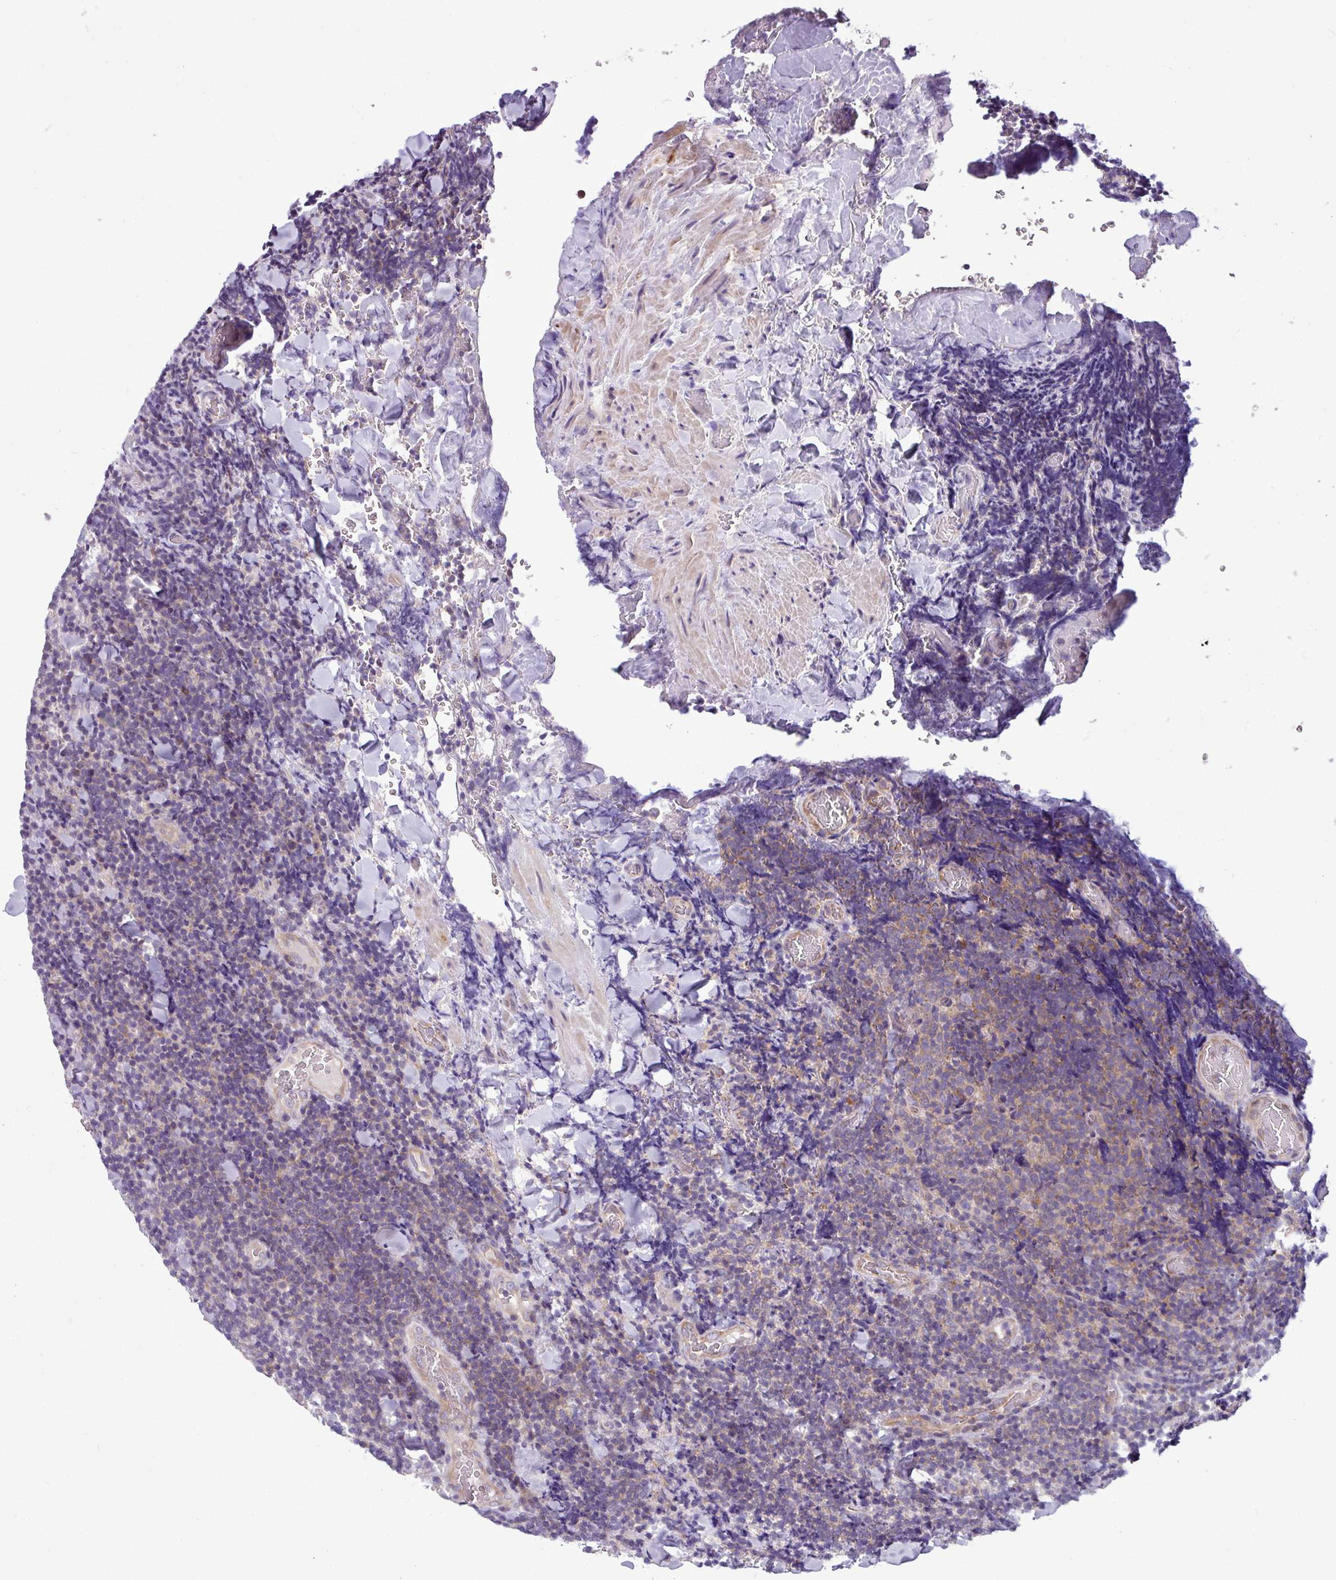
{"staining": {"intensity": "moderate", "quantity": "<25%", "location": "cytoplasmic/membranous"}, "tissue": "lymphoma", "cell_type": "Tumor cells", "image_type": "cancer", "snomed": [{"axis": "morphology", "description": "Malignant lymphoma, non-Hodgkin's type, Low grade"}, {"axis": "topography", "description": "Lymph node"}], "caption": "IHC (DAB) staining of human lymphoma displays moderate cytoplasmic/membranous protein expression in about <25% of tumor cells. The staining is performed using DAB brown chromogen to label protein expression. The nuclei are counter-stained blue using hematoxylin.", "gene": "MROH2A", "patient": {"sex": "male", "age": 66}}